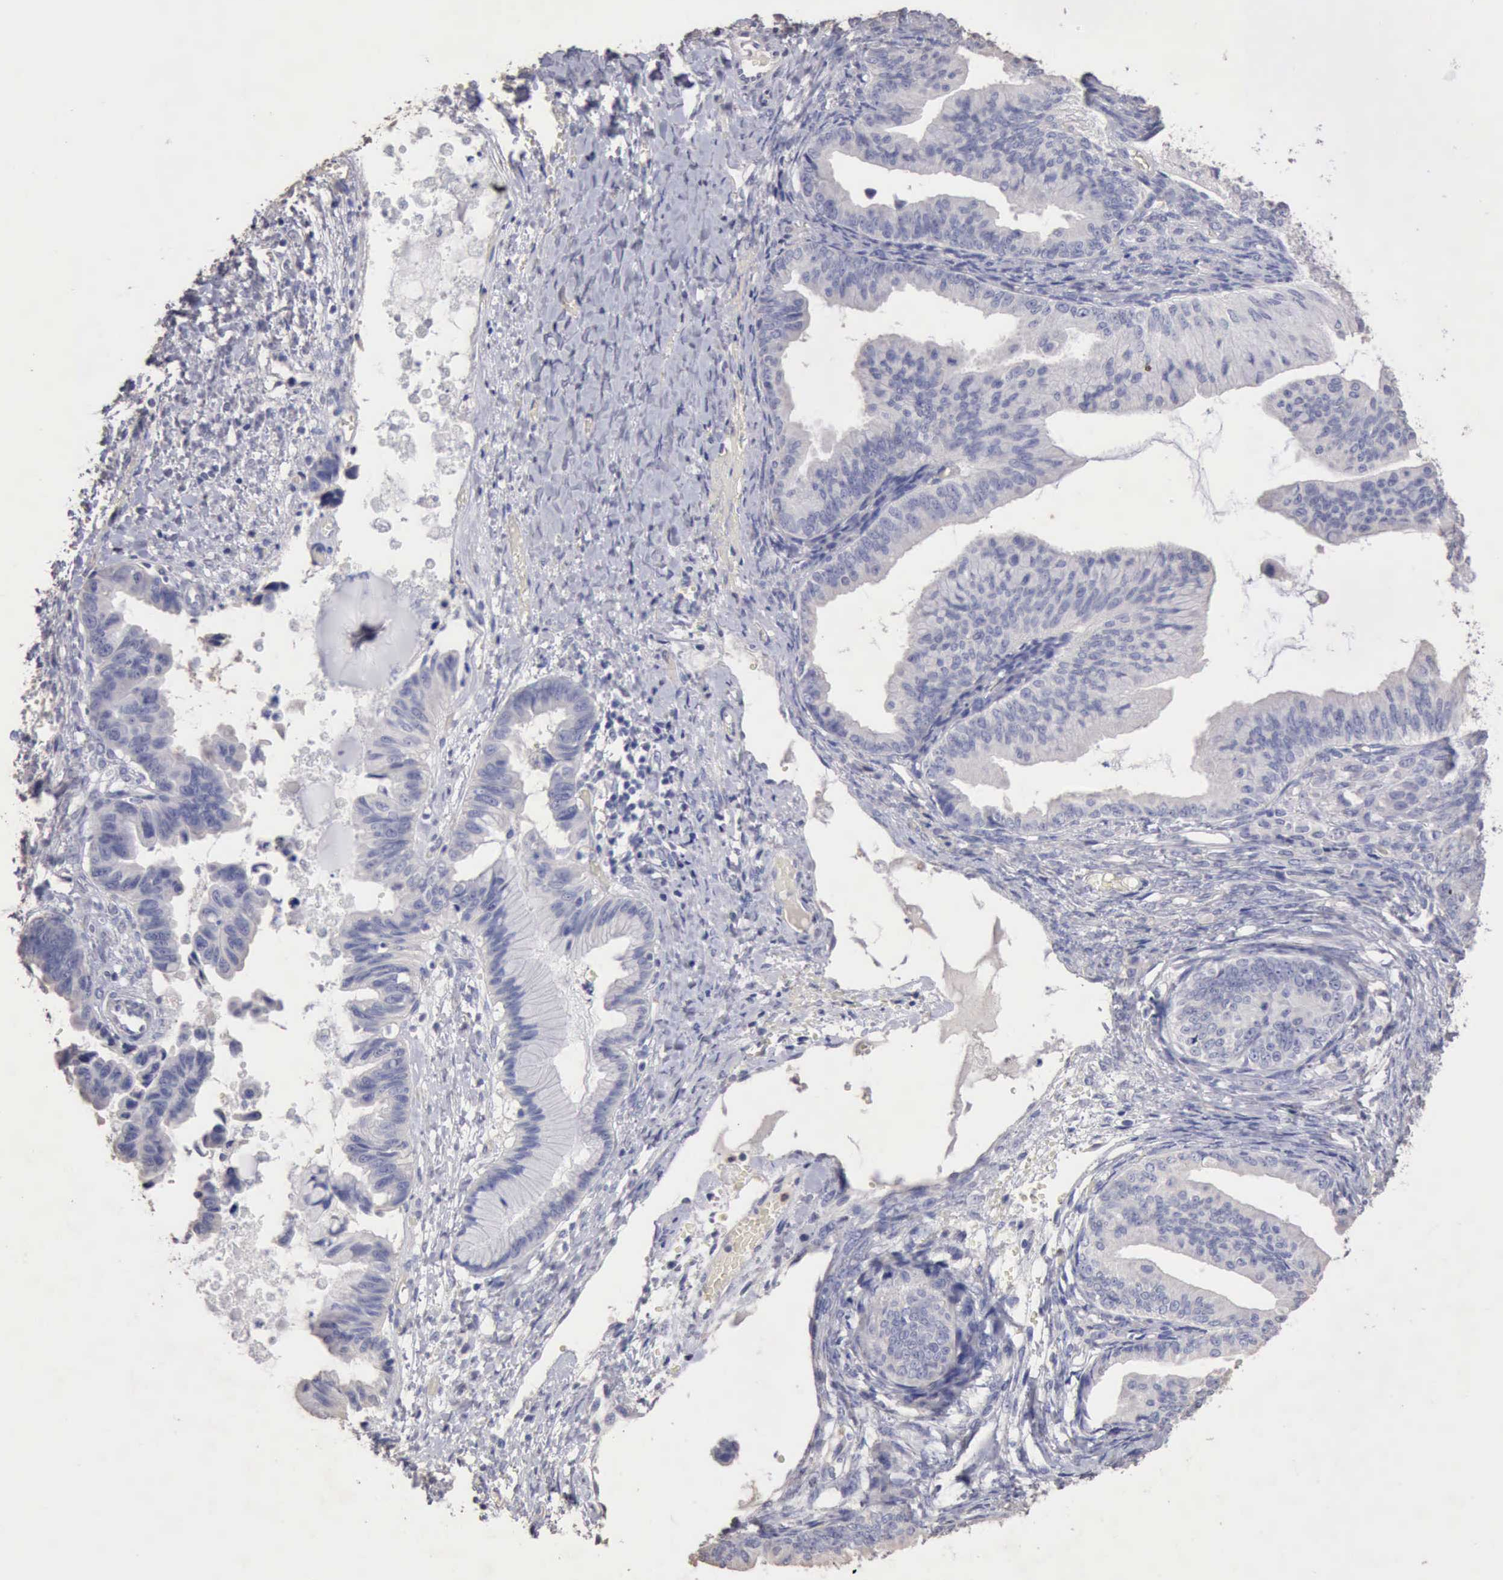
{"staining": {"intensity": "negative", "quantity": "none", "location": "none"}, "tissue": "ovarian cancer", "cell_type": "Tumor cells", "image_type": "cancer", "snomed": [{"axis": "morphology", "description": "Cystadenocarcinoma, mucinous, NOS"}, {"axis": "topography", "description": "Ovary"}], "caption": "Ovarian cancer was stained to show a protein in brown. There is no significant staining in tumor cells.", "gene": "KRT6B", "patient": {"sex": "female", "age": 36}}